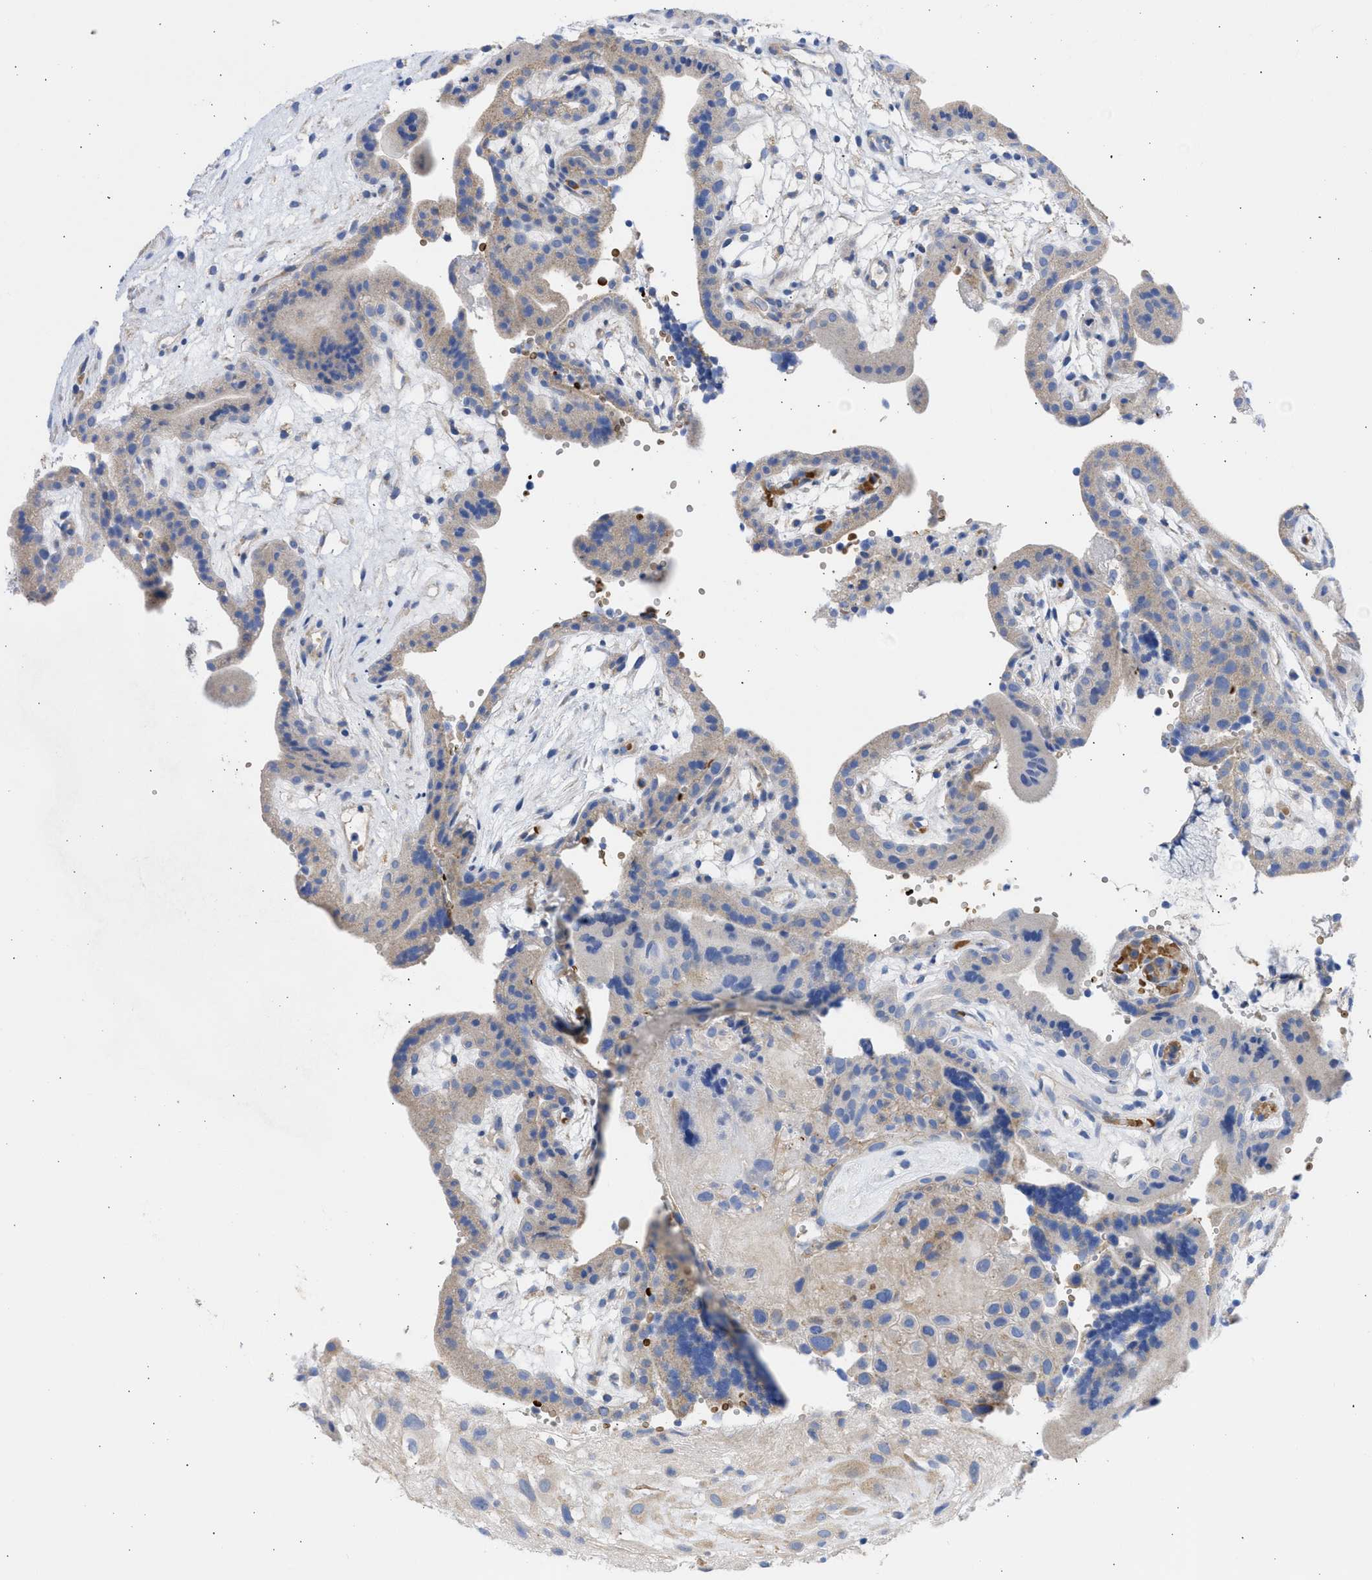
{"staining": {"intensity": "moderate", "quantity": "25%-75%", "location": "cytoplasmic/membranous"}, "tissue": "placenta", "cell_type": "Decidual cells", "image_type": "normal", "snomed": [{"axis": "morphology", "description": "Normal tissue, NOS"}, {"axis": "topography", "description": "Placenta"}], "caption": "IHC (DAB) staining of unremarkable human placenta shows moderate cytoplasmic/membranous protein positivity in approximately 25%-75% of decidual cells. The protein of interest is shown in brown color, while the nuclei are stained blue.", "gene": "BTG3", "patient": {"sex": "female", "age": 18}}